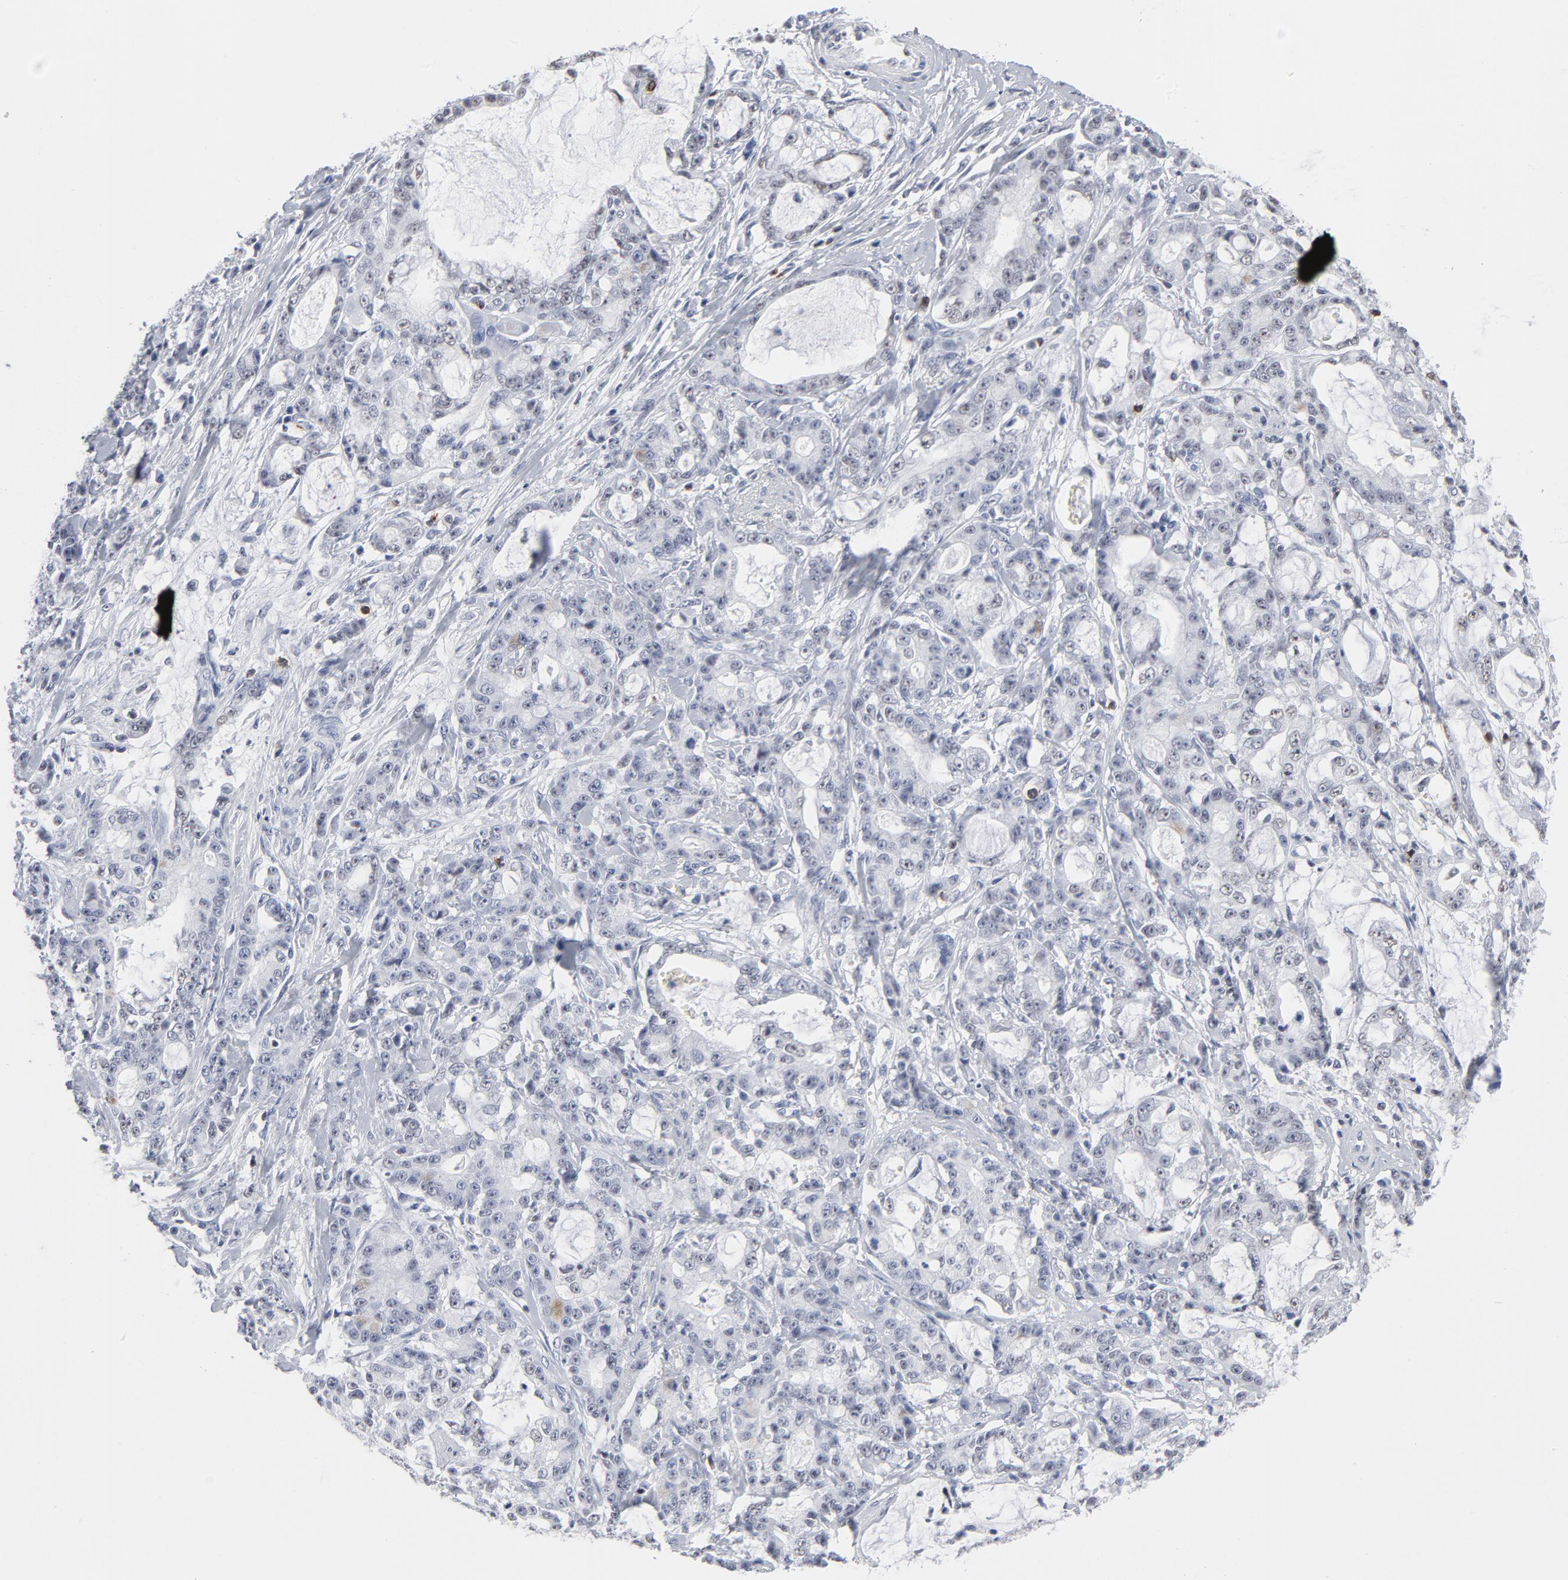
{"staining": {"intensity": "weak", "quantity": "<25%", "location": "nuclear"}, "tissue": "pancreatic cancer", "cell_type": "Tumor cells", "image_type": "cancer", "snomed": [{"axis": "morphology", "description": "Adenocarcinoma, NOS"}, {"axis": "topography", "description": "Pancreas"}], "caption": "Immunohistochemistry (IHC) photomicrograph of neoplastic tissue: human pancreatic cancer (adenocarcinoma) stained with DAB (3,3'-diaminobenzidine) exhibits no significant protein expression in tumor cells. (Brightfield microscopy of DAB immunohistochemistry at high magnification).", "gene": "CD2", "patient": {"sex": "female", "age": 73}}